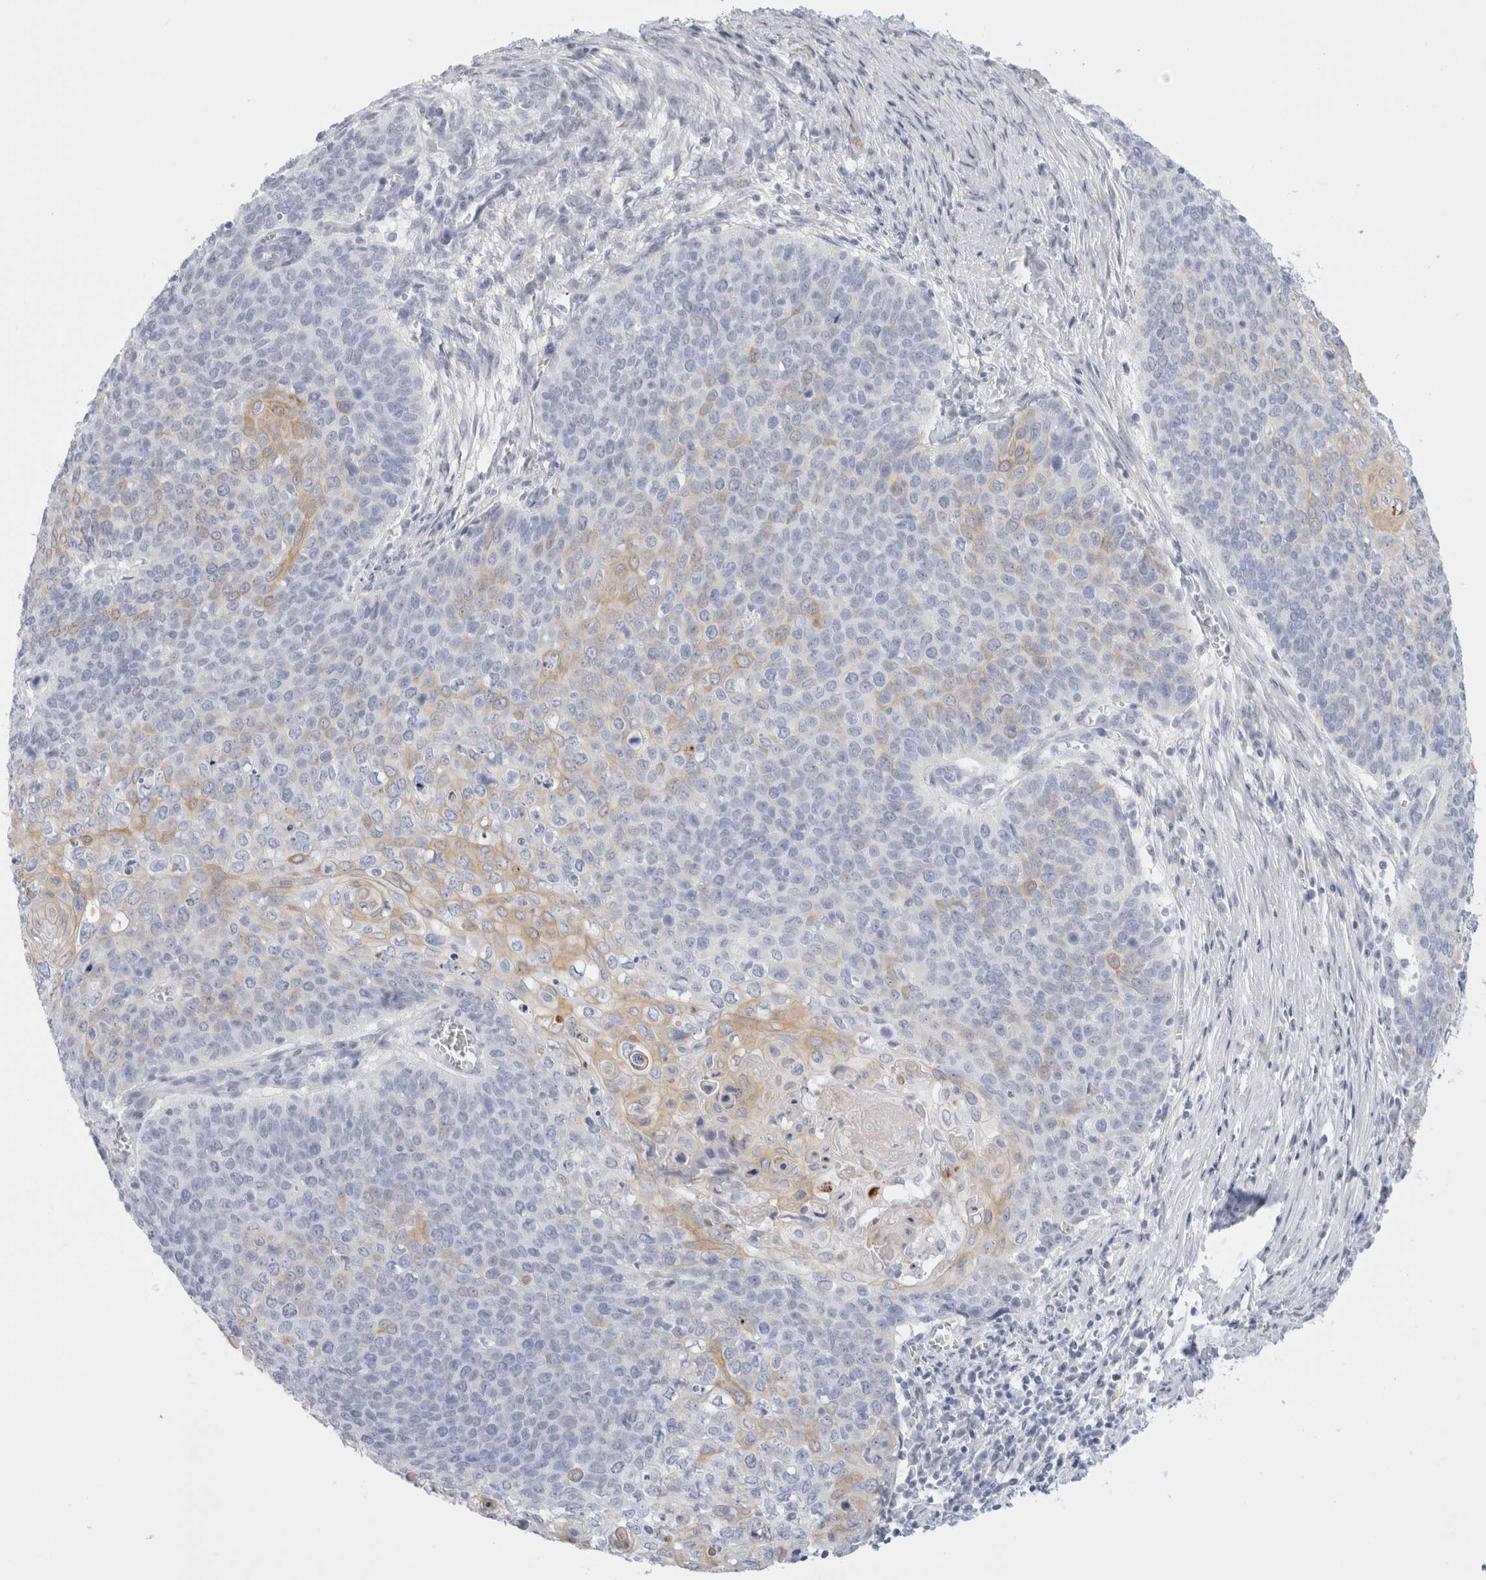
{"staining": {"intensity": "weak", "quantity": "25%-75%", "location": "cytoplasmic/membranous"}, "tissue": "cervical cancer", "cell_type": "Tumor cells", "image_type": "cancer", "snomed": [{"axis": "morphology", "description": "Squamous cell carcinoma, NOS"}, {"axis": "topography", "description": "Cervix"}], "caption": "A high-resolution photomicrograph shows immunohistochemistry staining of cervical cancer, which demonstrates weak cytoplasmic/membranous expression in approximately 25%-75% of tumor cells. (DAB IHC, brown staining for protein, blue staining for nuclei).", "gene": "MUC15", "patient": {"sex": "female", "age": 39}}